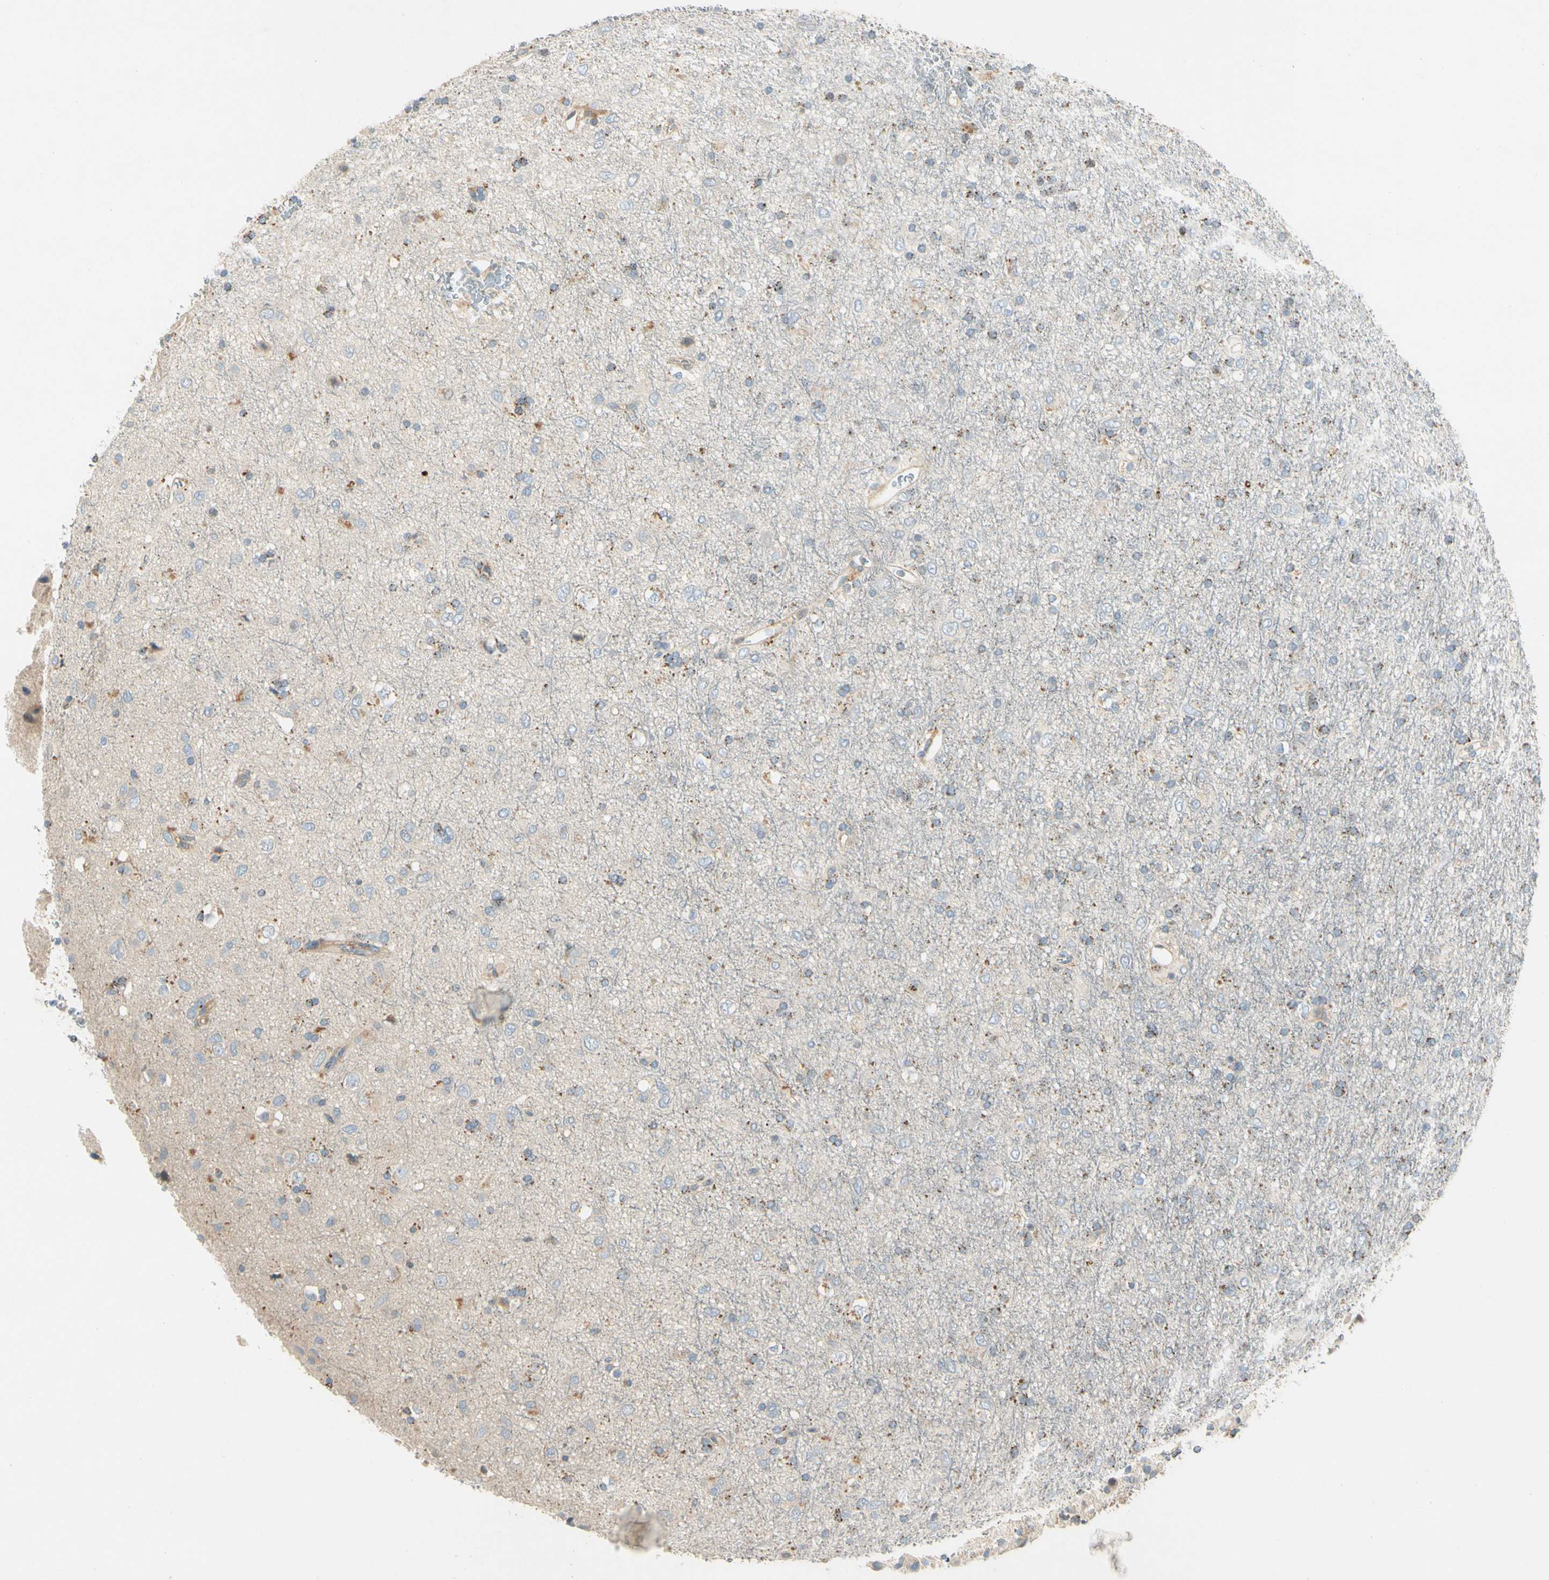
{"staining": {"intensity": "weak", "quantity": "<25%", "location": "cytoplasmic/membranous"}, "tissue": "glioma", "cell_type": "Tumor cells", "image_type": "cancer", "snomed": [{"axis": "morphology", "description": "Glioma, malignant, Low grade"}, {"axis": "topography", "description": "Brain"}], "caption": "A high-resolution image shows immunohistochemistry (IHC) staining of low-grade glioma (malignant), which exhibits no significant expression in tumor cells.", "gene": "CDH6", "patient": {"sex": "male", "age": 77}}